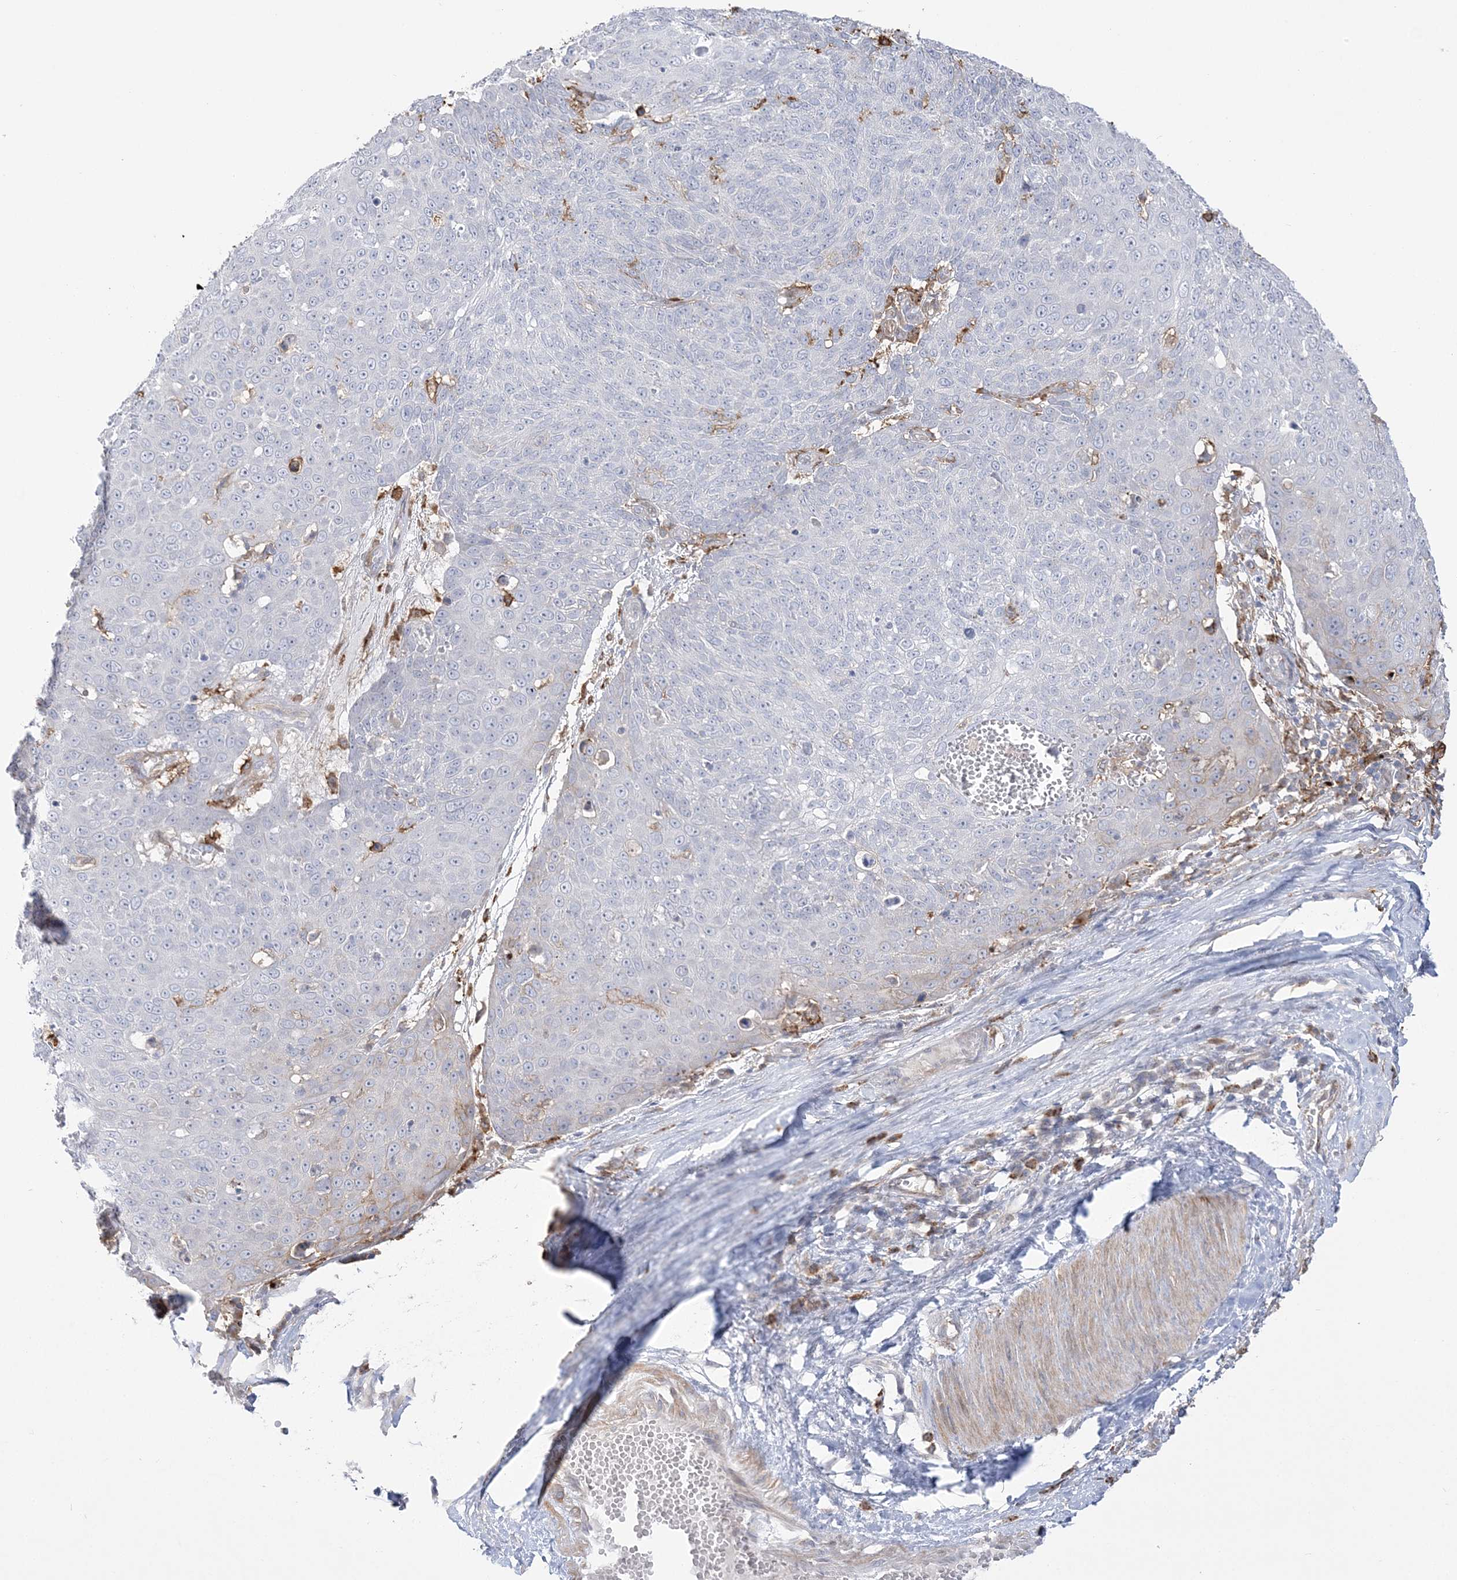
{"staining": {"intensity": "negative", "quantity": "none", "location": "none"}, "tissue": "skin cancer", "cell_type": "Tumor cells", "image_type": "cancer", "snomed": [{"axis": "morphology", "description": "Squamous cell carcinoma, NOS"}, {"axis": "topography", "description": "Skin"}], "caption": "High power microscopy histopathology image of an immunohistochemistry histopathology image of squamous cell carcinoma (skin), revealing no significant staining in tumor cells.", "gene": "HAAO", "patient": {"sex": "male", "age": 71}}